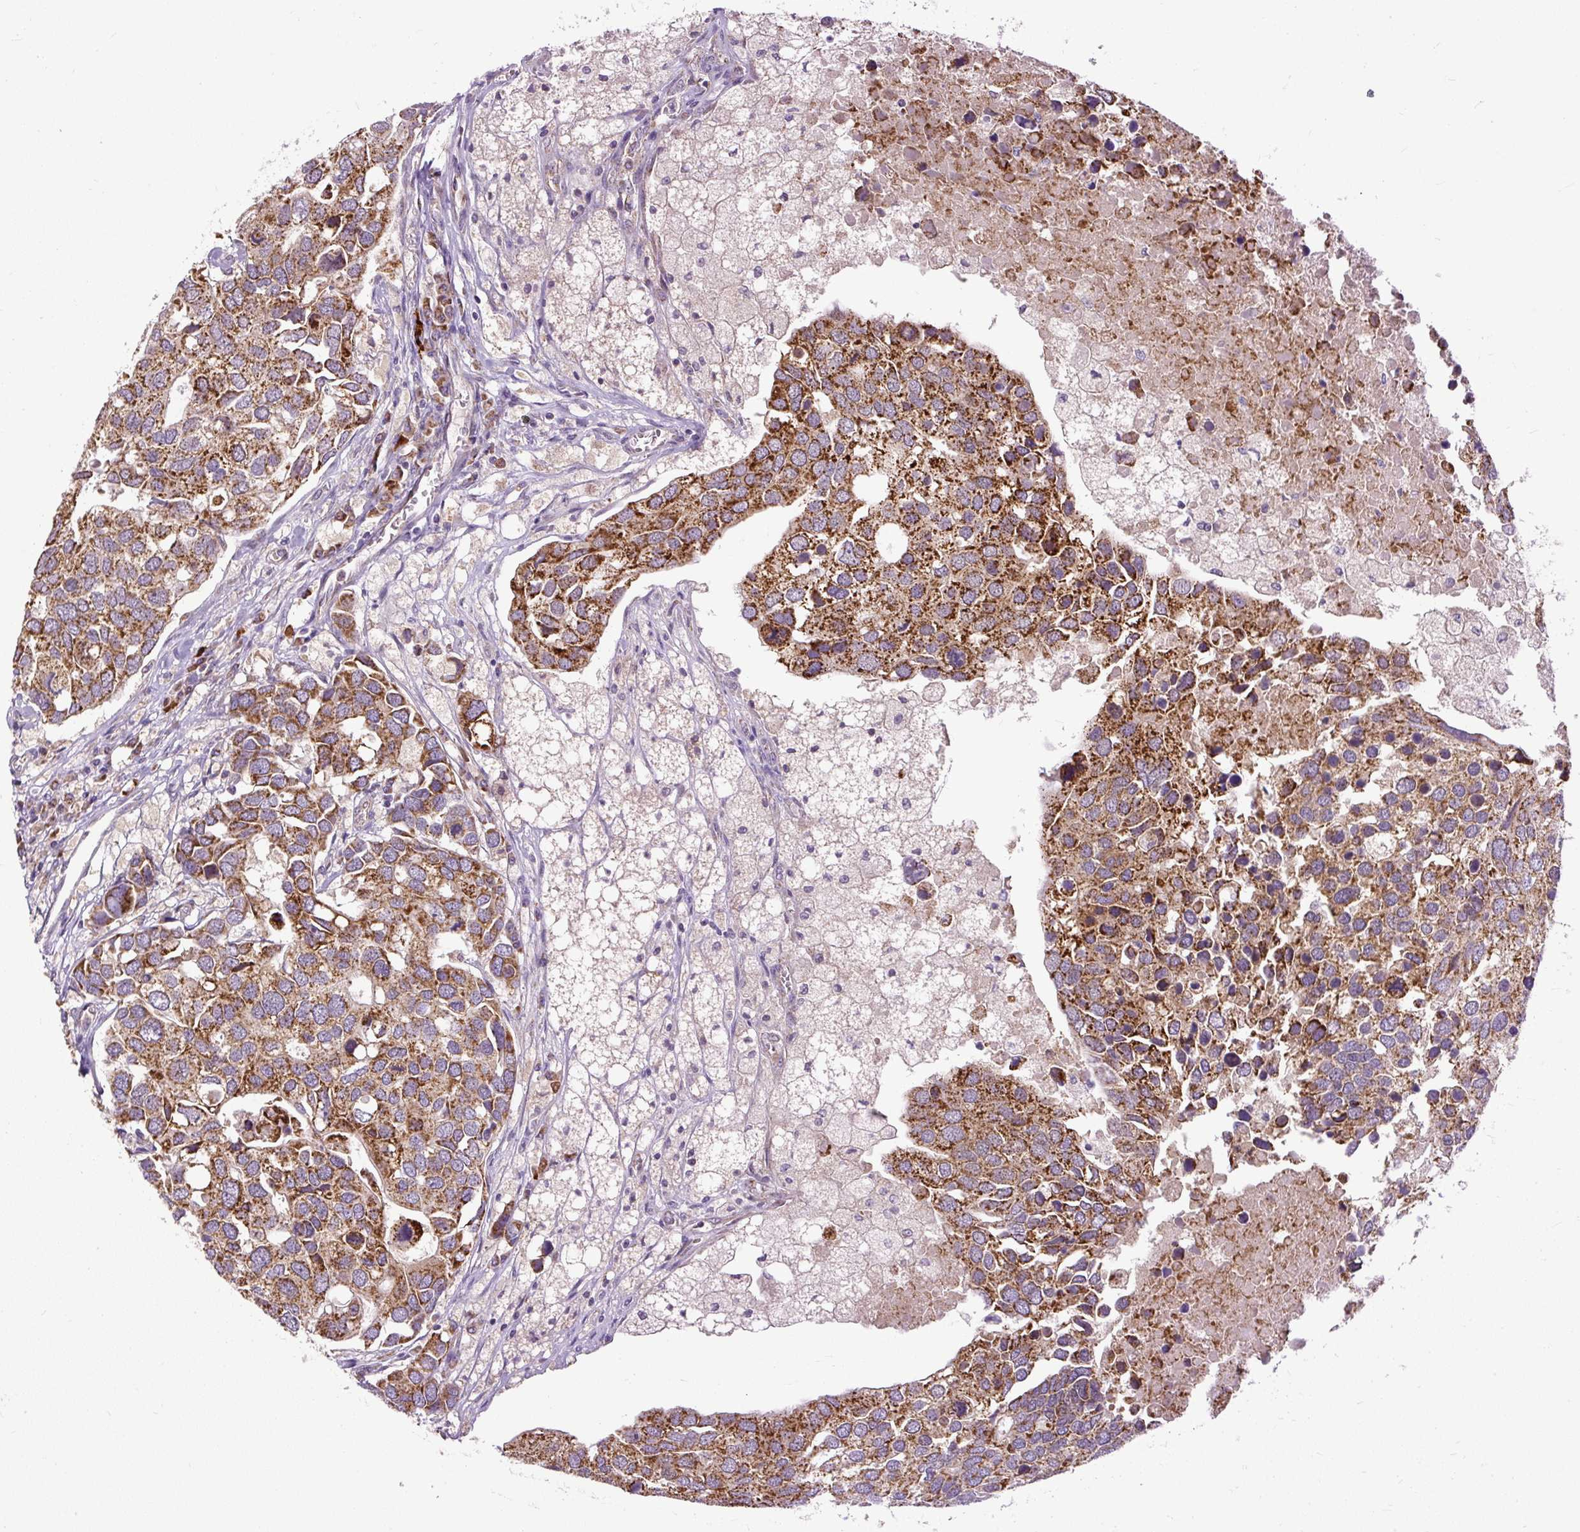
{"staining": {"intensity": "strong", "quantity": ">75%", "location": "cytoplasmic/membranous"}, "tissue": "breast cancer", "cell_type": "Tumor cells", "image_type": "cancer", "snomed": [{"axis": "morphology", "description": "Duct carcinoma"}, {"axis": "topography", "description": "Breast"}], "caption": "Immunohistochemical staining of breast cancer shows strong cytoplasmic/membranous protein expression in about >75% of tumor cells.", "gene": "TM2D3", "patient": {"sex": "female", "age": 83}}